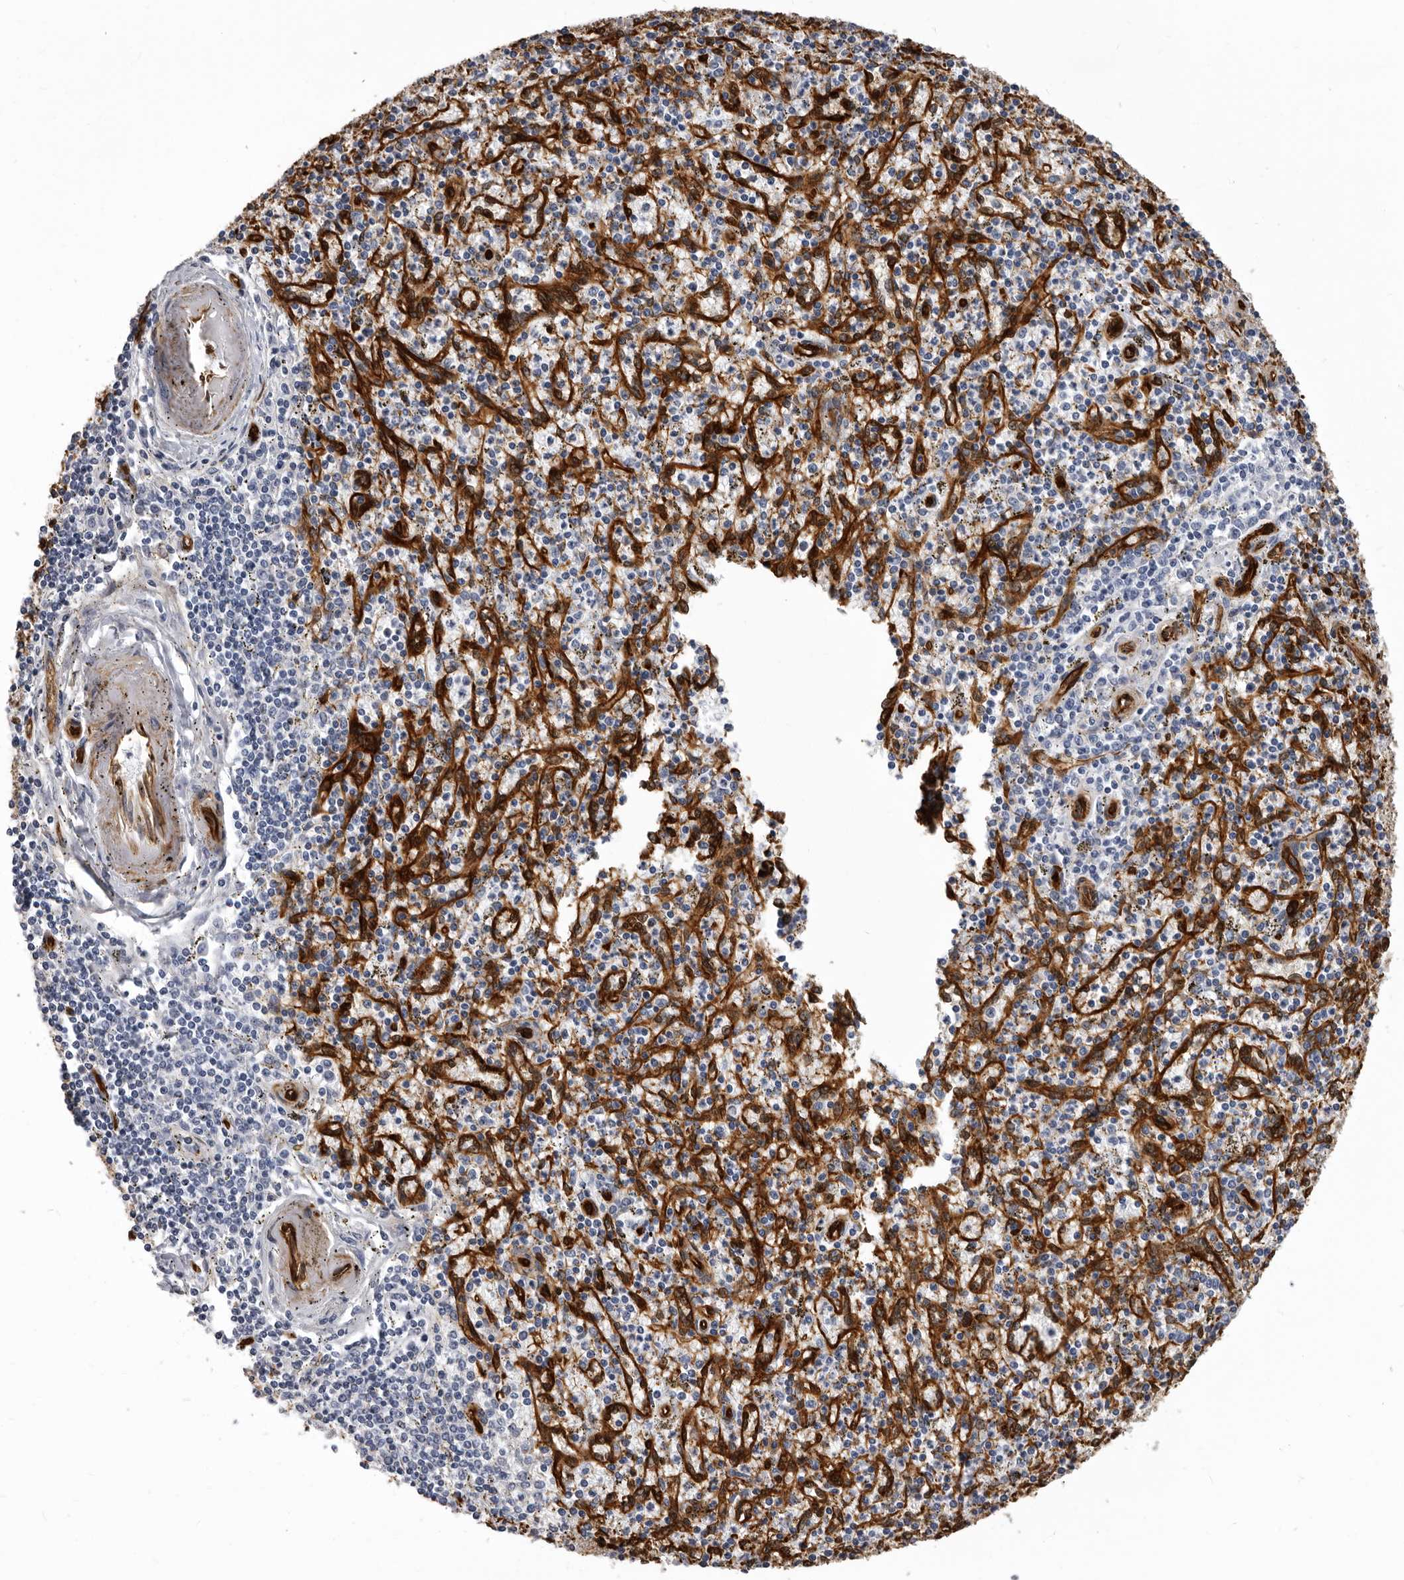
{"staining": {"intensity": "negative", "quantity": "none", "location": "none"}, "tissue": "spleen", "cell_type": "Cells in red pulp", "image_type": "normal", "snomed": [{"axis": "morphology", "description": "Normal tissue, NOS"}, {"axis": "topography", "description": "Spleen"}], "caption": "Immunohistochemical staining of normal spleen demonstrates no significant staining in cells in red pulp.", "gene": "ENAH", "patient": {"sex": "male", "age": 72}}